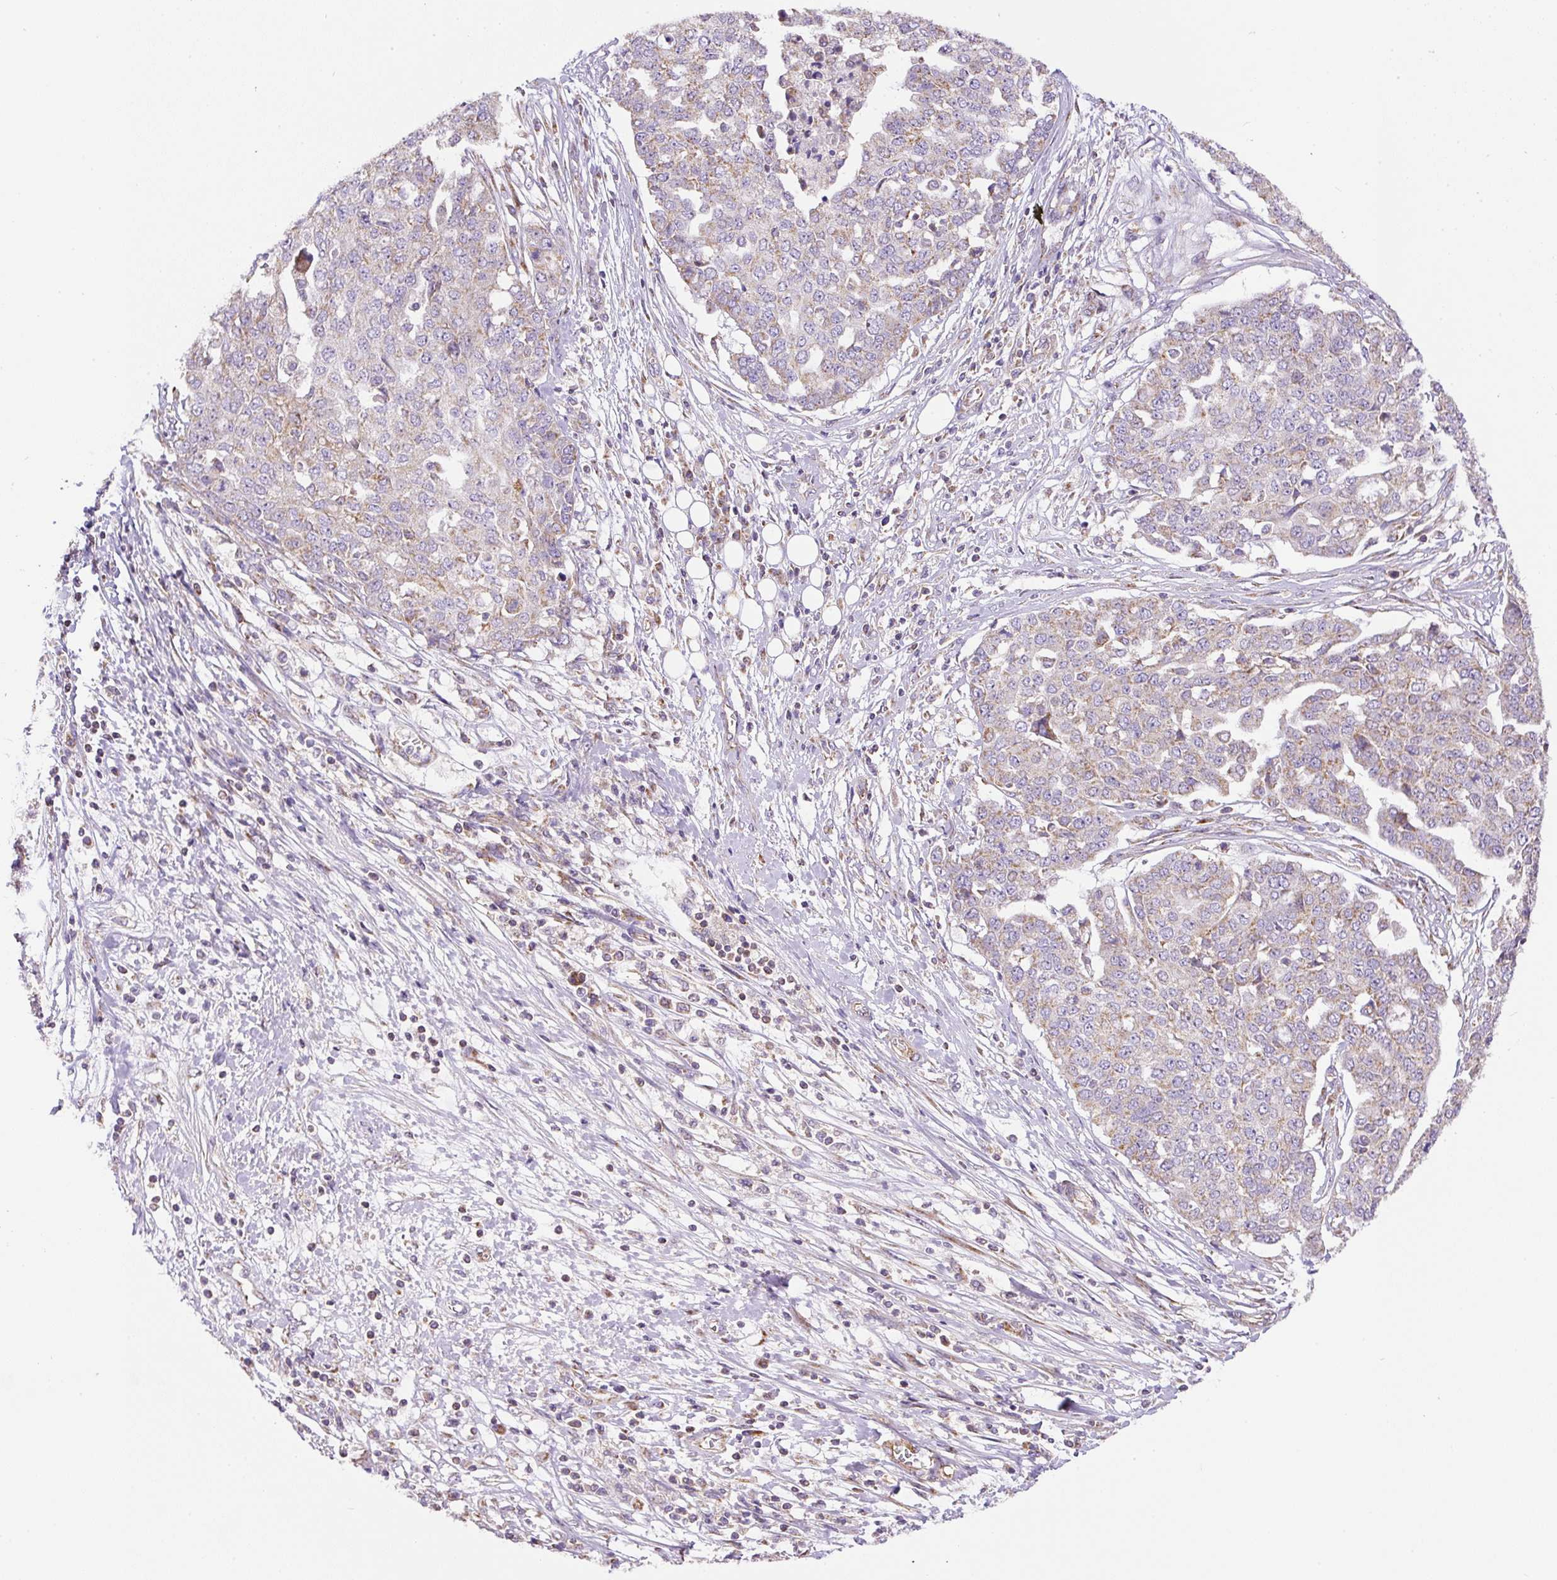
{"staining": {"intensity": "weak", "quantity": "<25%", "location": "cytoplasmic/membranous"}, "tissue": "ovarian cancer", "cell_type": "Tumor cells", "image_type": "cancer", "snomed": [{"axis": "morphology", "description": "Cystadenocarcinoma, serous, NOS"}, {"axis": "topography", "description": "Soft tissue"}, {"axis": "topography", "description": "Ovary"}], "caption": "IHC of human ovarian cancer displays no positivity in tumor cells. (Stains: DAB IHC with hematoxylin counter stain, Microscopy: brightfield microscopy at high magnification).", "gene": "NDUFAF2", "patient": {"sex": "female", "age": 57}}